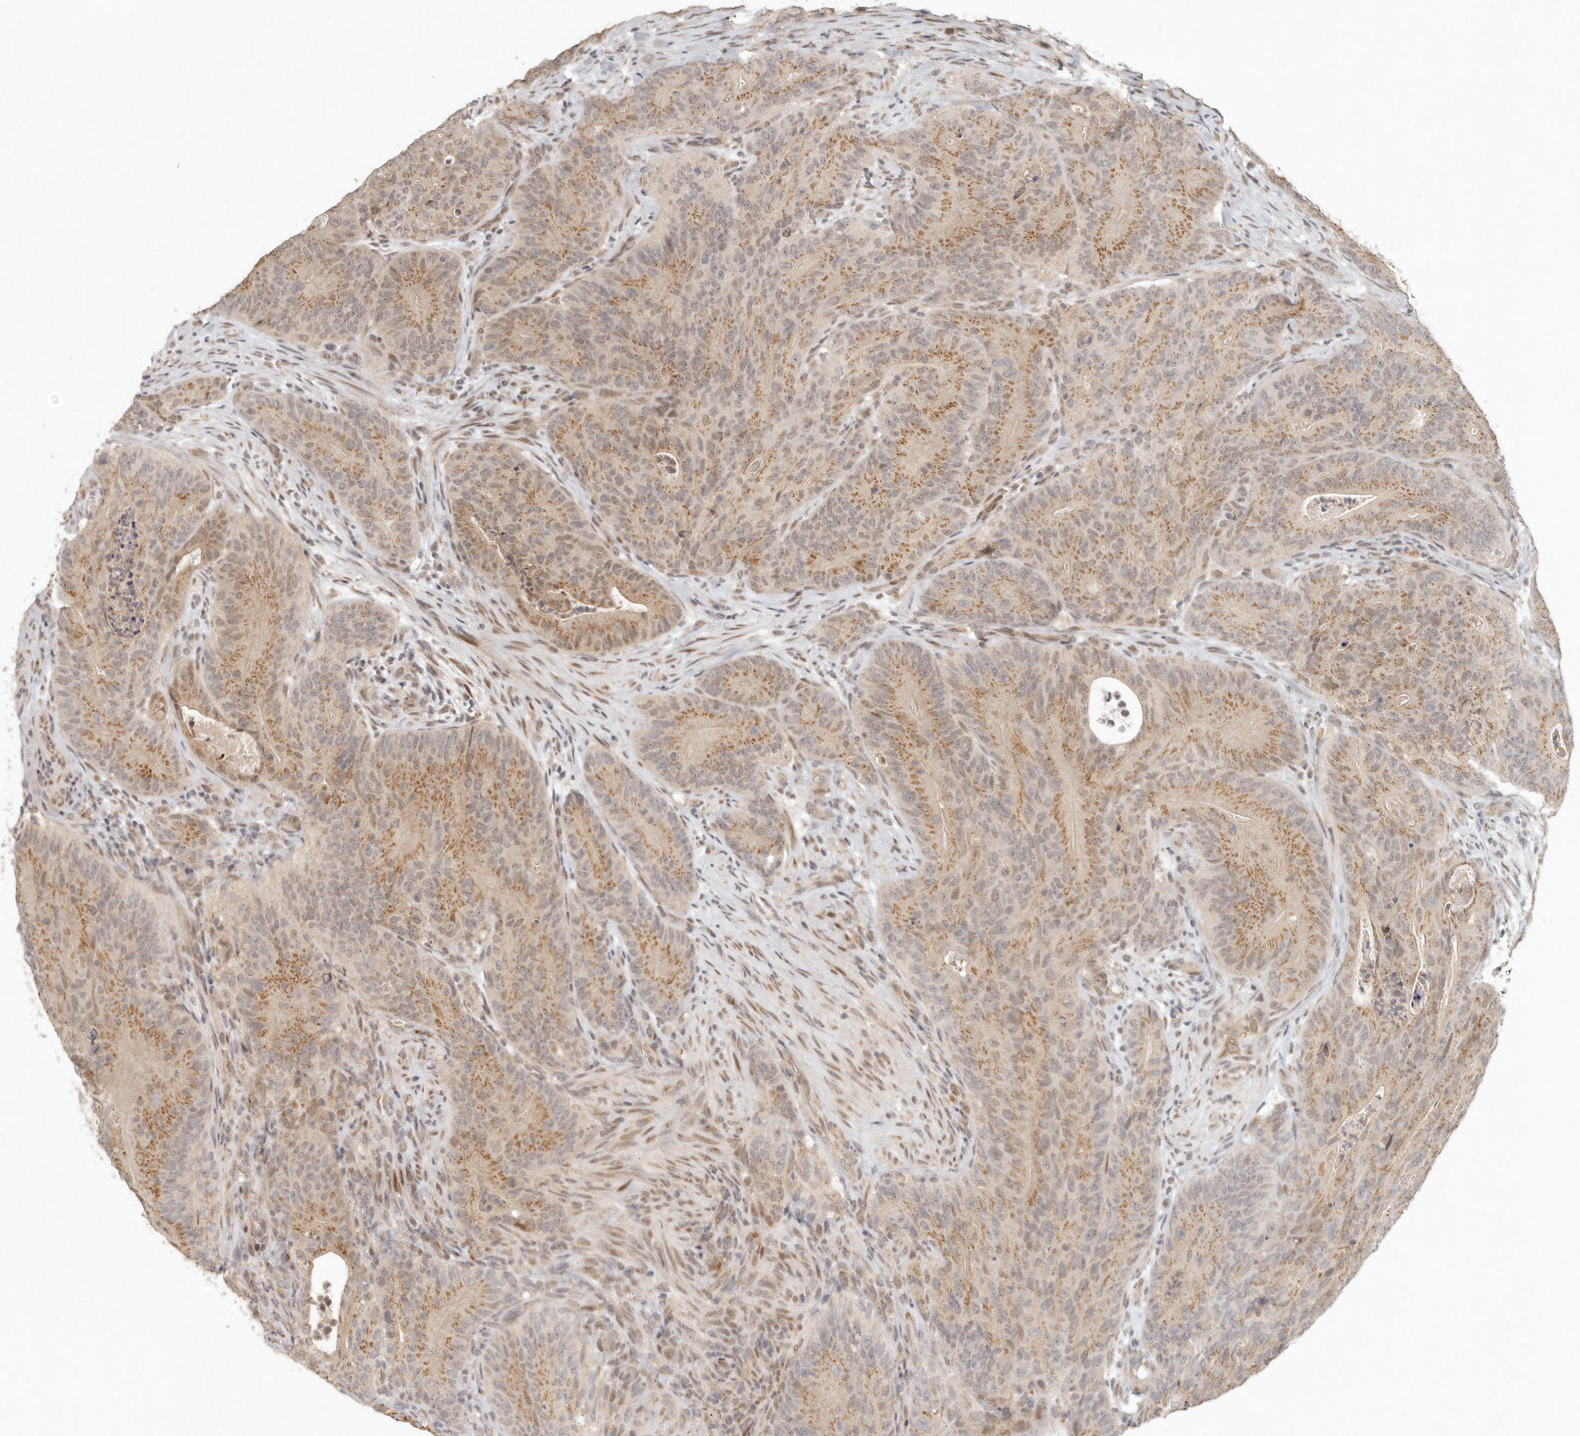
{"staining": {"intensity": "moderate", "quantity": ">75%", "location": "cytoplasmic/membranous,nuclear"}, "tissue": "colorectal cancer", "cell_type": "Tumor cells", "image_type": "cancer", "snomed": [{"axis": "morphology", "description": "Normal tissue, NOS"}, {"axis": "topography", "description": "Colon"}], "caption": "Colorectal cancer was stained to show a protein in brown. There is medium levels of moderate cytoplasmic/membranous and nuclear expression in approximately >75% of tumor cells. The staining was performed using DAB to visualize the protein expression in brown, while the nuclei were stained in blue with hematoxylin (Magnification: 20x).", "gene": "LRRC75A", "patient": {"sex": "female", "age": 82}}